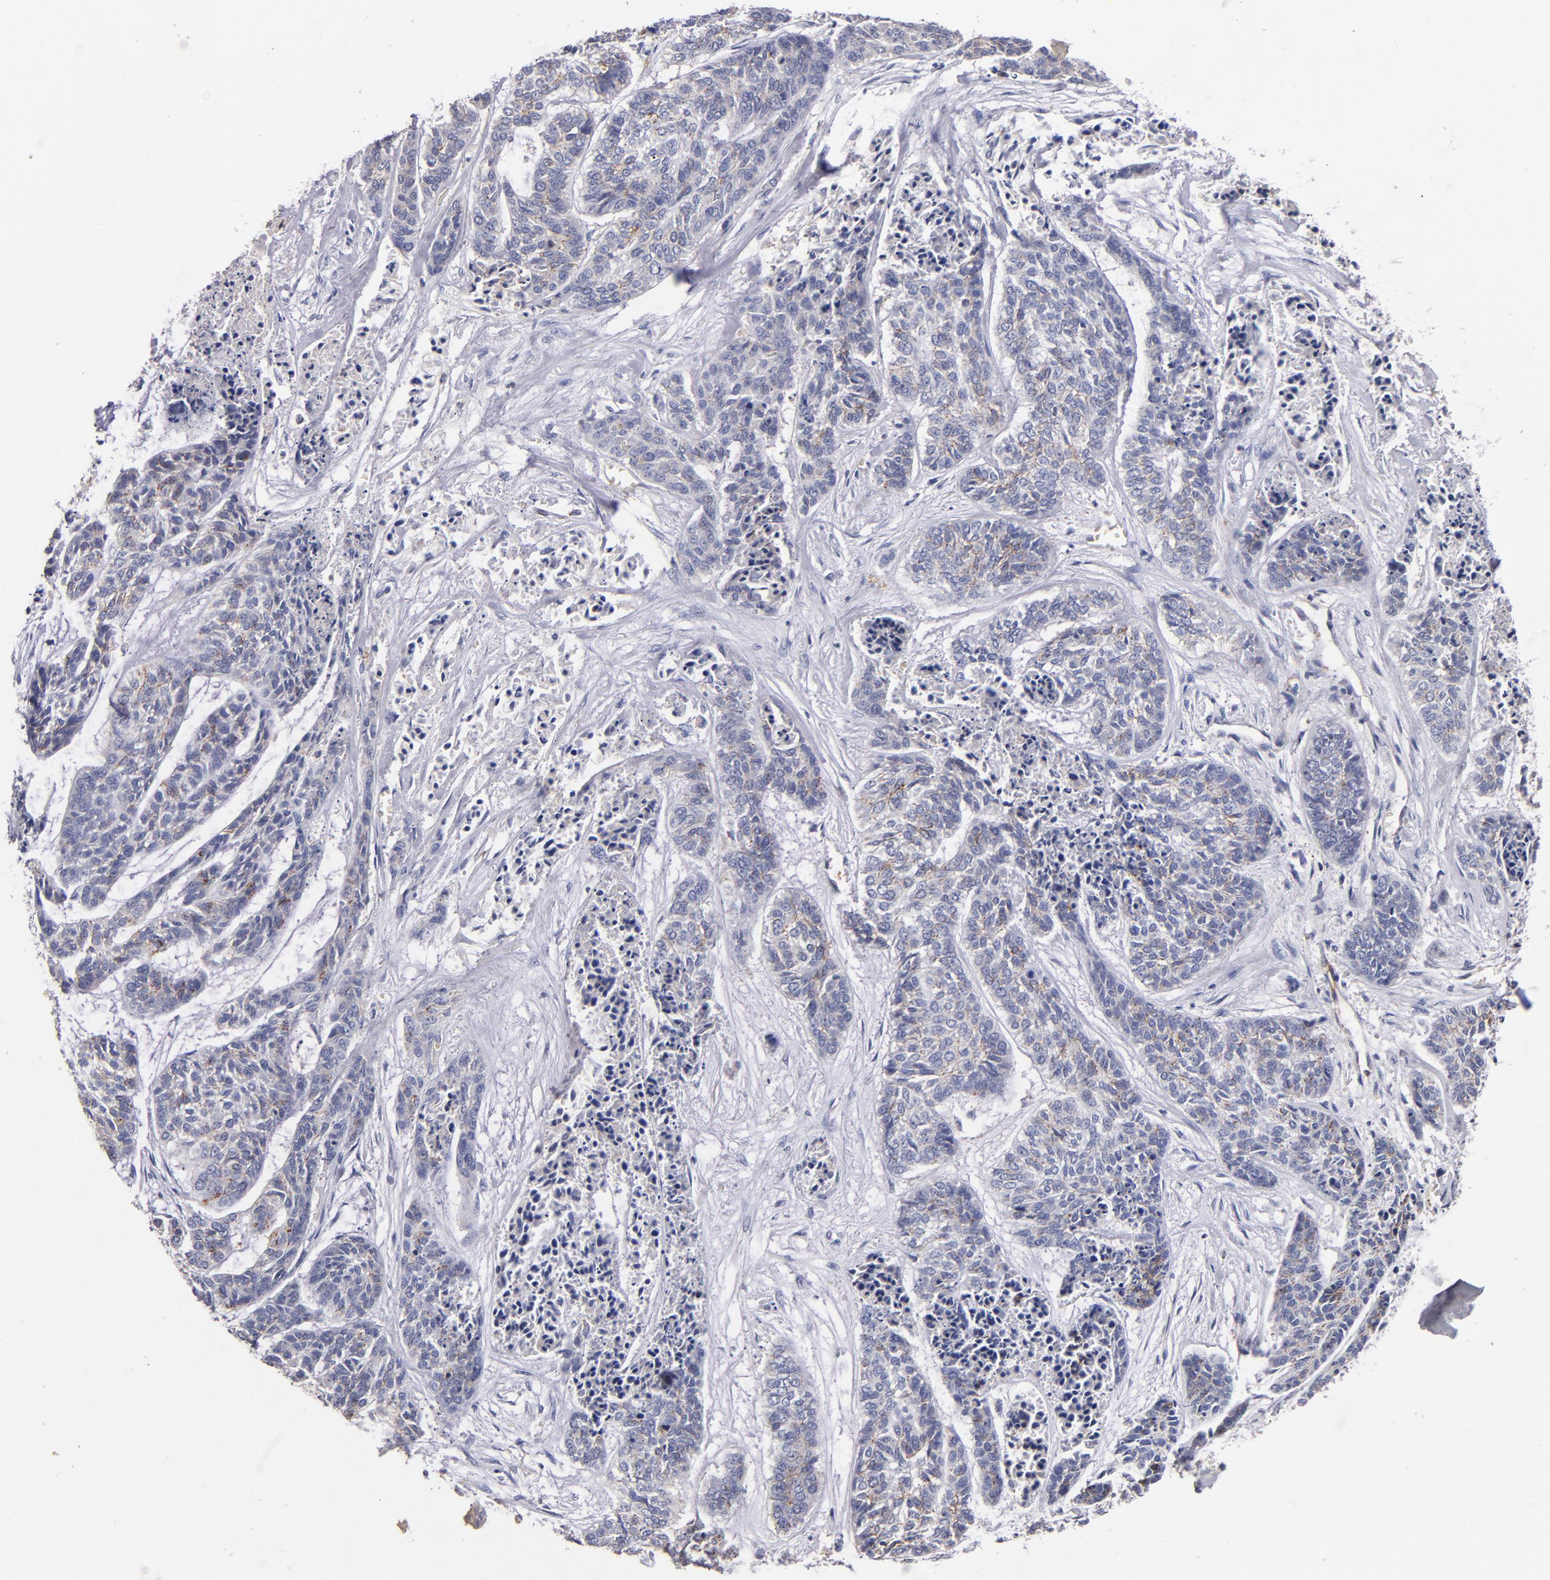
{"staining": {"intensity": "weak", "quantity": "25%-75%", "location": "cytoplasmic/membranous"}, "tissue": "skin cancer", "cell_type": "Tumor cells", "image_type": "cancer", "snomed": [{"axis": "morphology", "description": "Basal cell carcinoma"}, {"axis": "topography", "description": "Skin"}], "caption": "Immunohistochemistry (IHC) of human skin cancer (basal cell carcinoma) reveals low levels of weak cytoplasmic/membranous expression in about 25%-75% of tumor cells.", "gene": "CLDN5", "patient": {"sex": "female", "age": 64}}